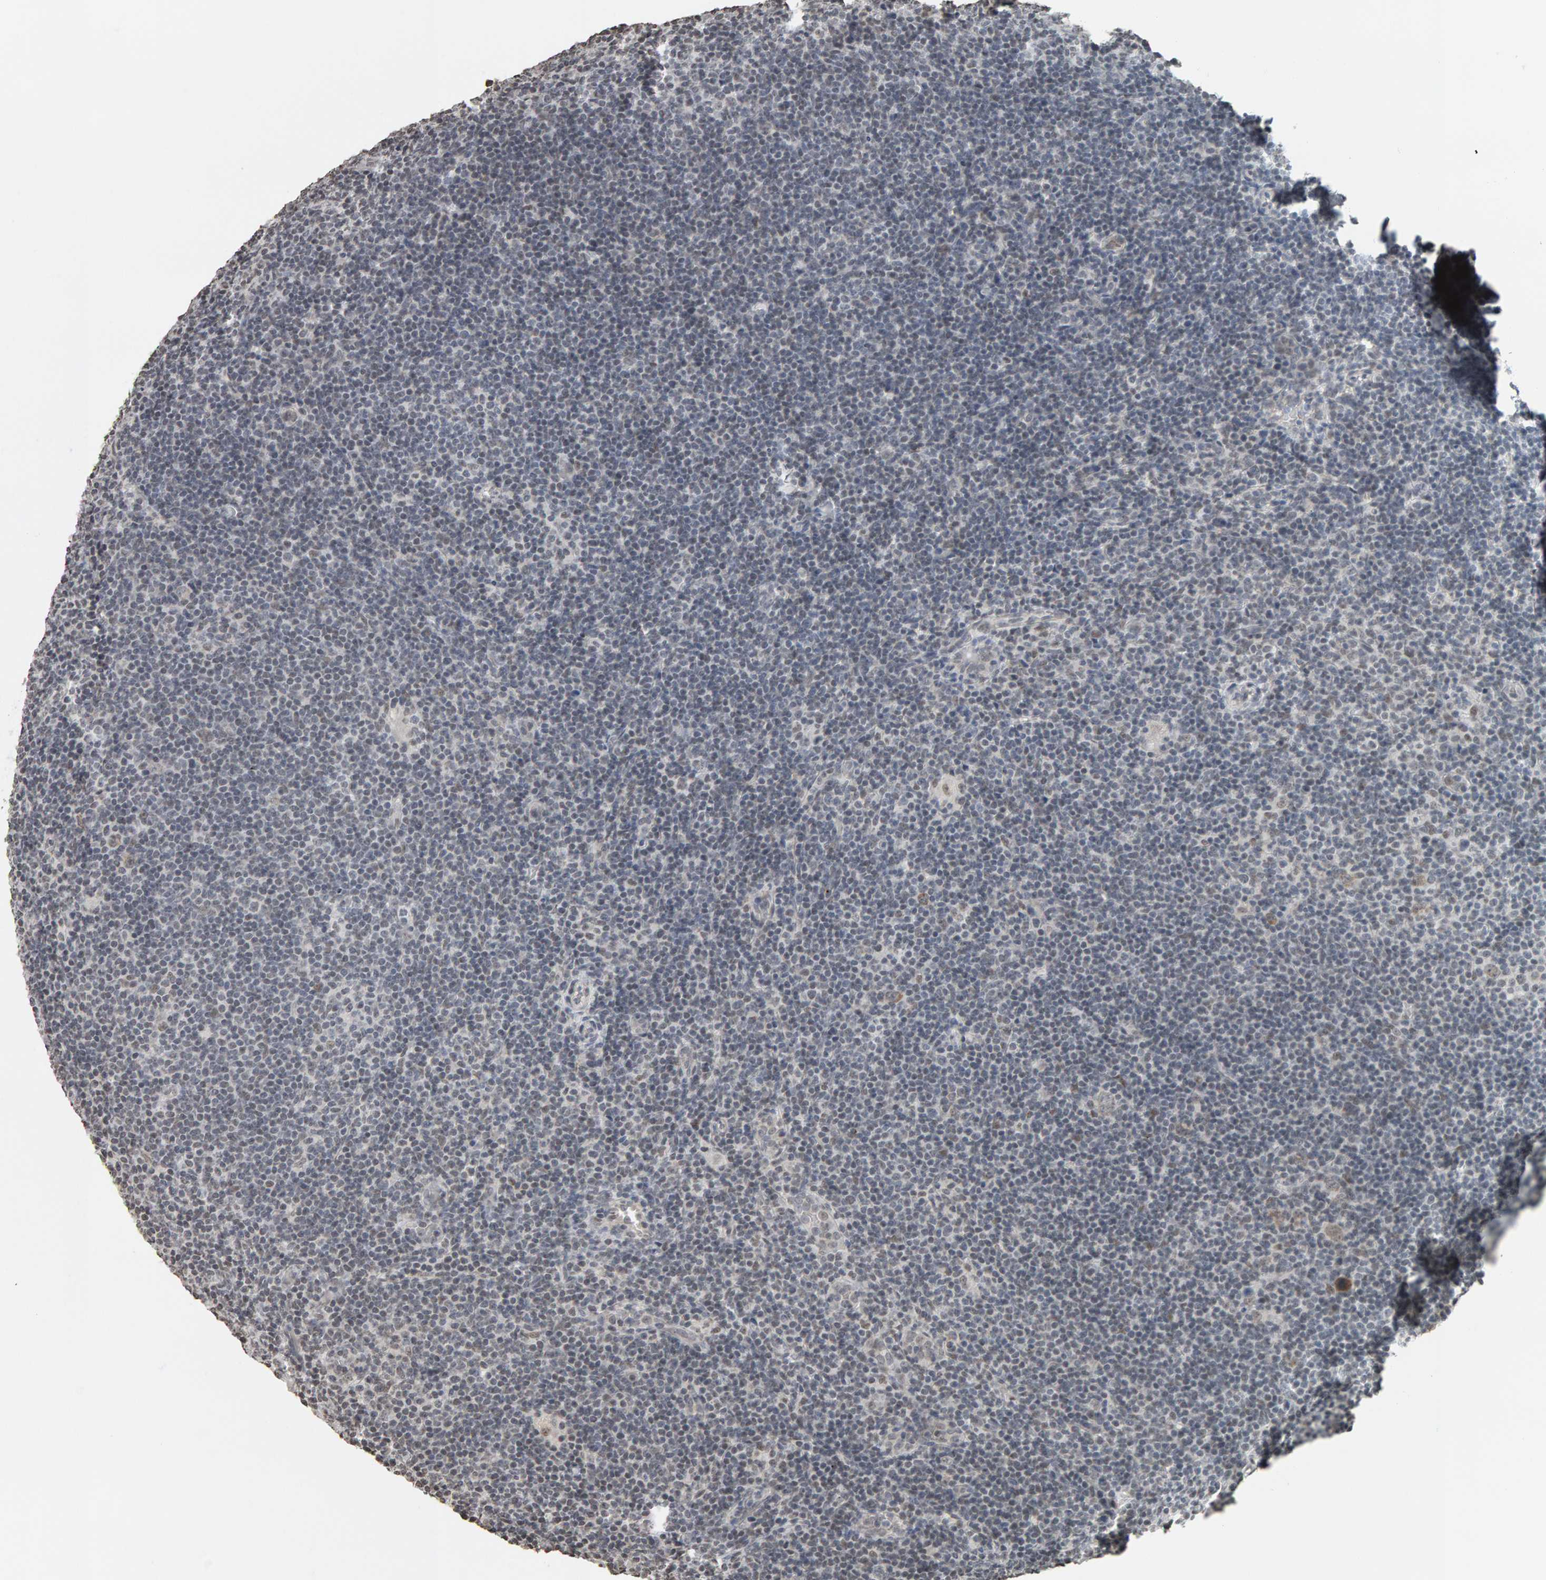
{"staining": {"intensity": "weak", "quantity": "25%-75%", "location": "nuclear"}, "tissue": "lymphoma", "cell_type": "Tumor cells", "image_type": "cancer", "snomed": [{"axis": "morphology", "description": "Hodgkin's disease, NOS"}, {"axis": "topography", "description": "Lymph node"}], "caption": "Tumor cells show low levels of weak nuclear expression in about 25%-75% of cells in lymphoma. The staining was performed using DAB (3,3'-diaminobenzidine) to visualize the protein expression in brown, while the nuclei were stained in blue with hematoxylin (Magnification: 20x).", "gene": "AFF4", "patient": {"sex": "female", "age": 57}}